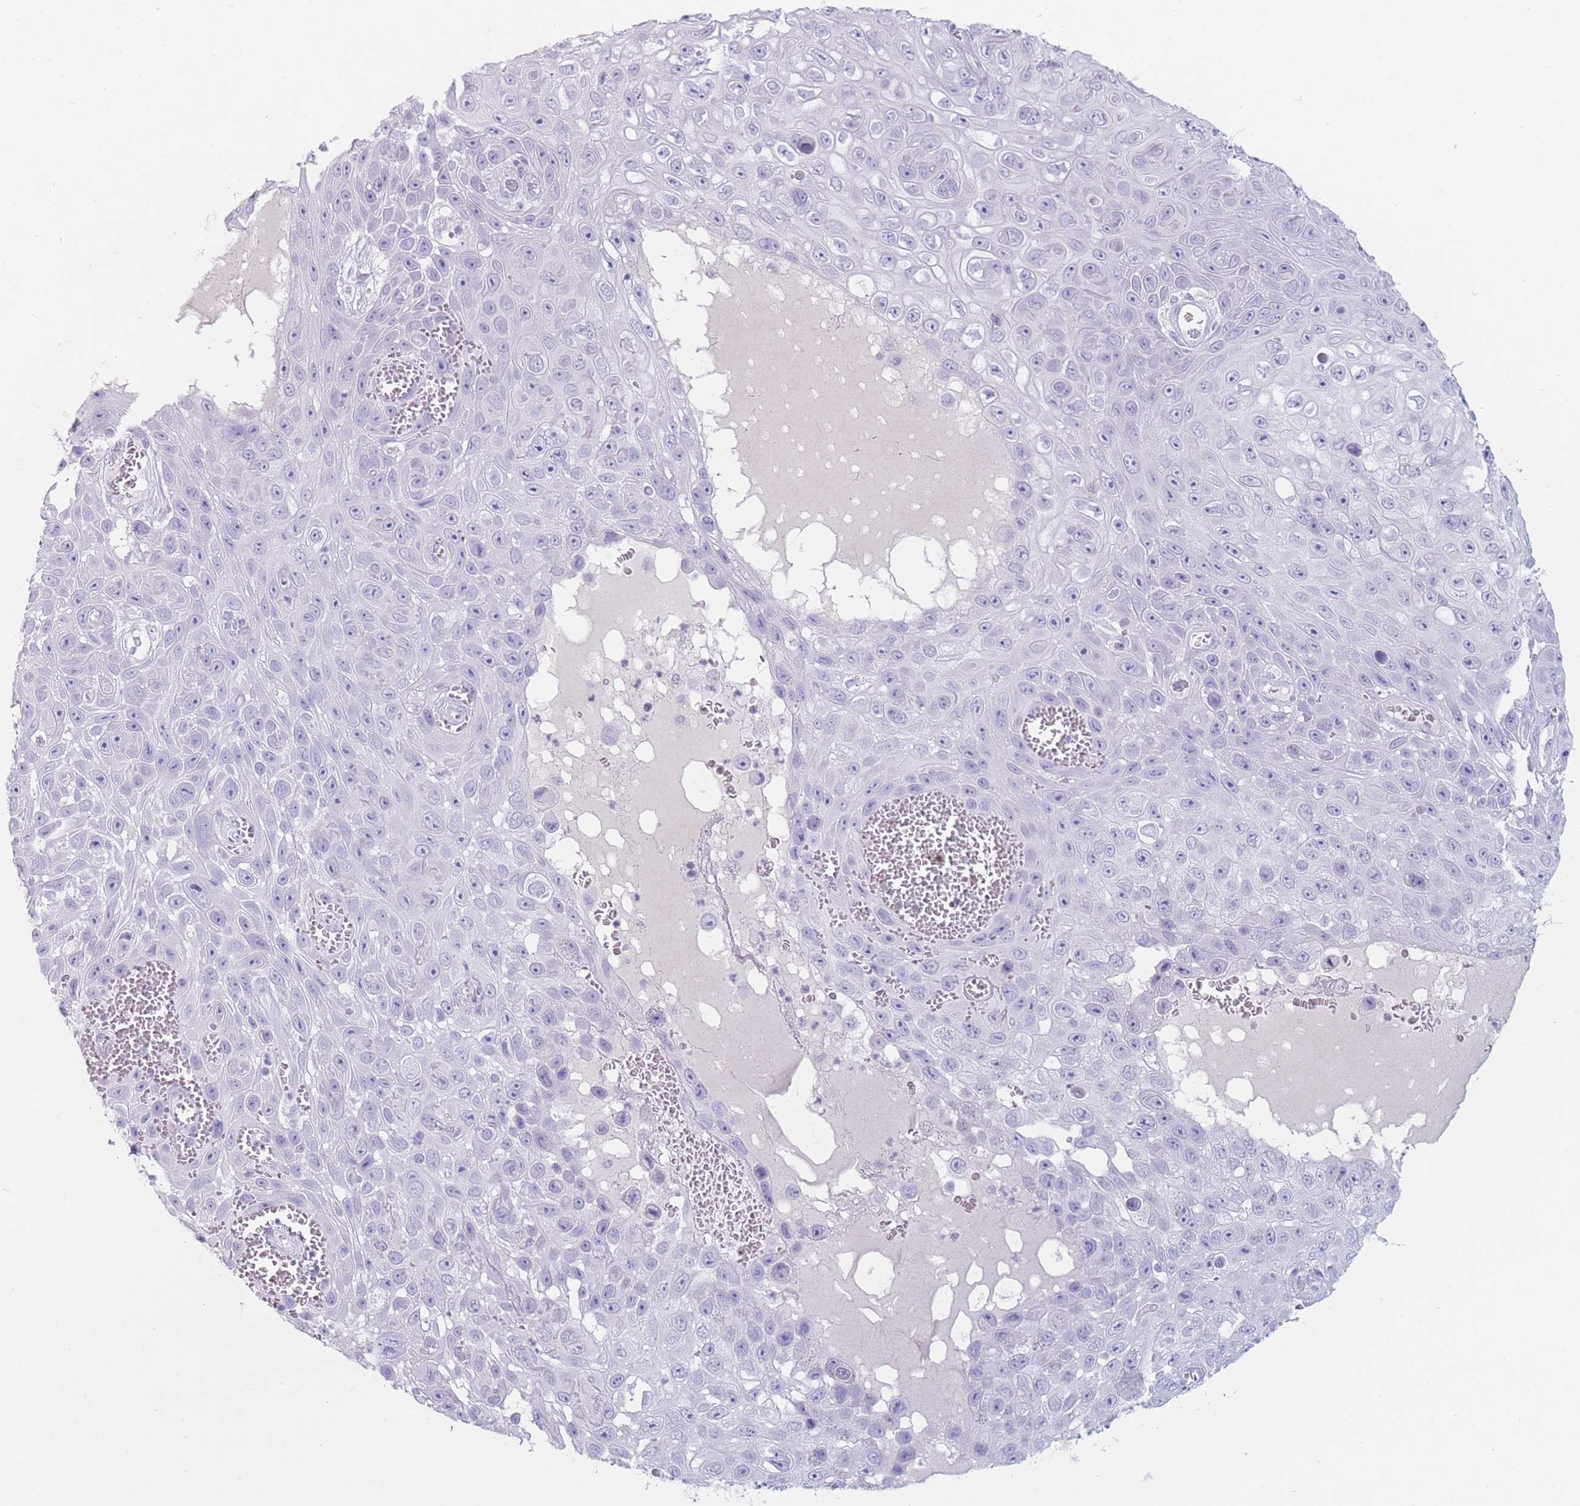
{"staining": {"intensity": "negative", "quantity": "none", "location": "none"}, "tissue": "skin cancer", "cell_type": "Tumor cells", "image_type": "cancer", "snomed": [{"axis": "morphology", "description": "Squamous cell carcinoma, NOS"}, {"axis": "topography", "description": "Skin"}], "caption": "An image of human skin squamous cell carcinoma is negative for staining in tumor cells.", "gene": "GPR12", "patient": {"sex": "male", "age": 82}}